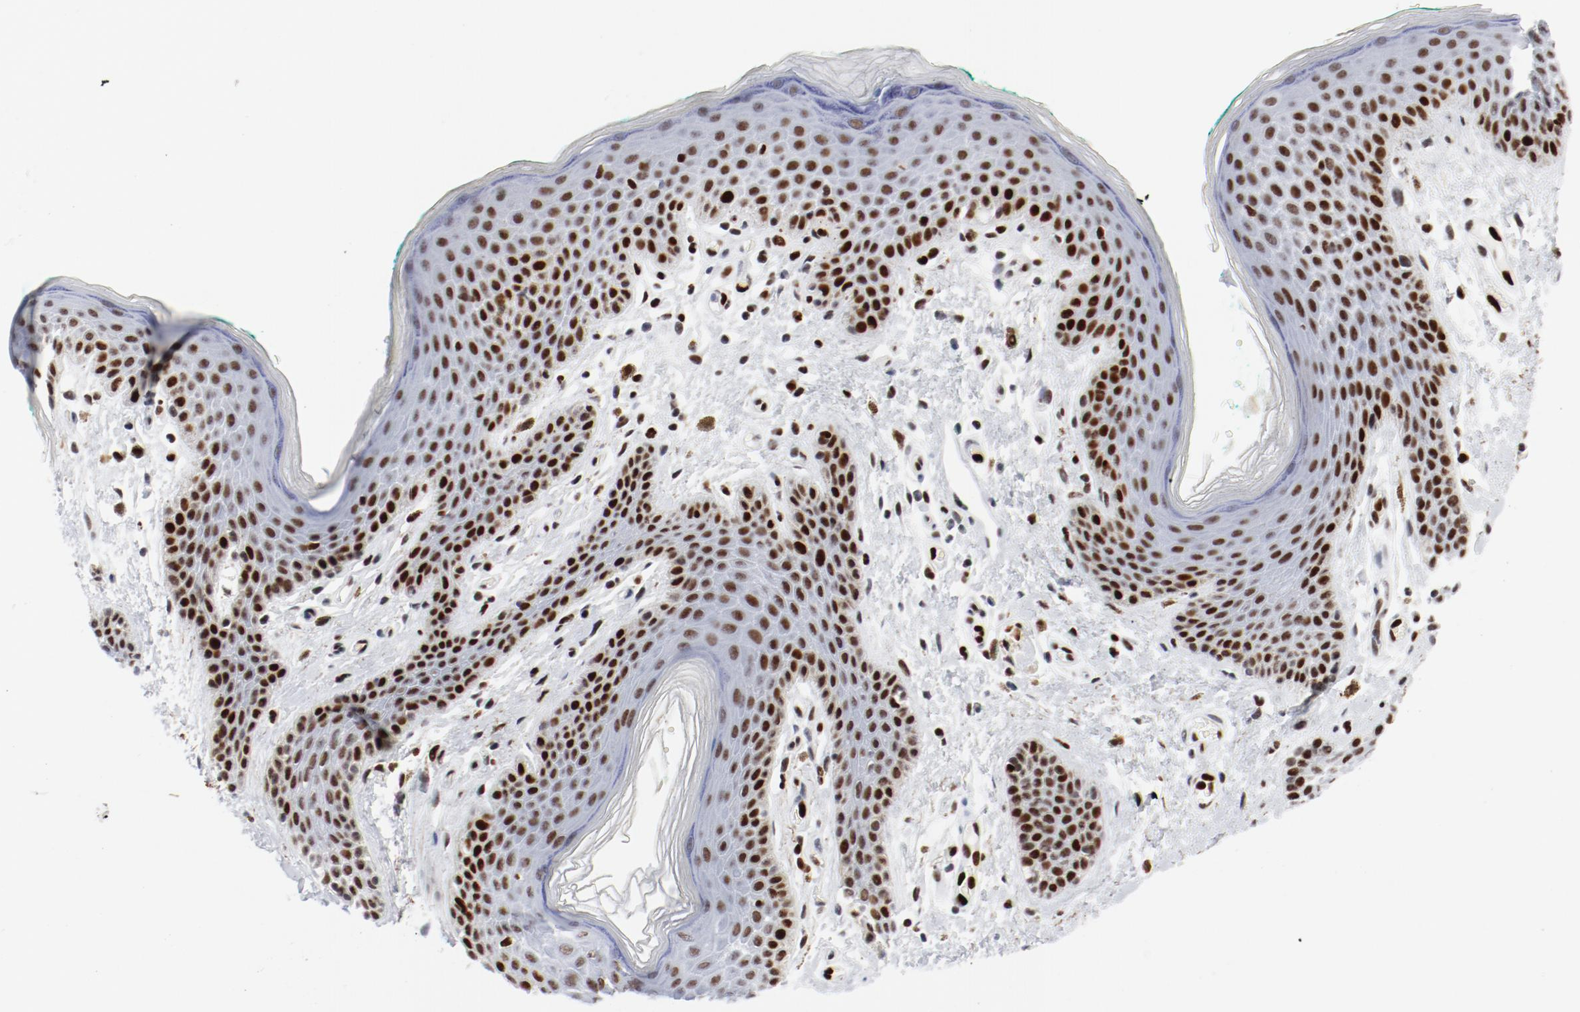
{"staining": {"intensity": "strong", "quantity": ">75%", "location": "nuclear"}, "tissue": "skin", "cell_type": "Epidermal cells", "image_type": "normal", "snomed": [{"axis": "morphology", "description": "Normal tissue, NOS"}, {"axis": "topography", "description": "Anal"}], "caption": "This histopathology image reveals immunohistochemistry staining of normal skin, with high strong nuclear staining in about >75% of epidermal cells.", "gene": "POLD1", "patient": {"sex": "male", "age": 74}}